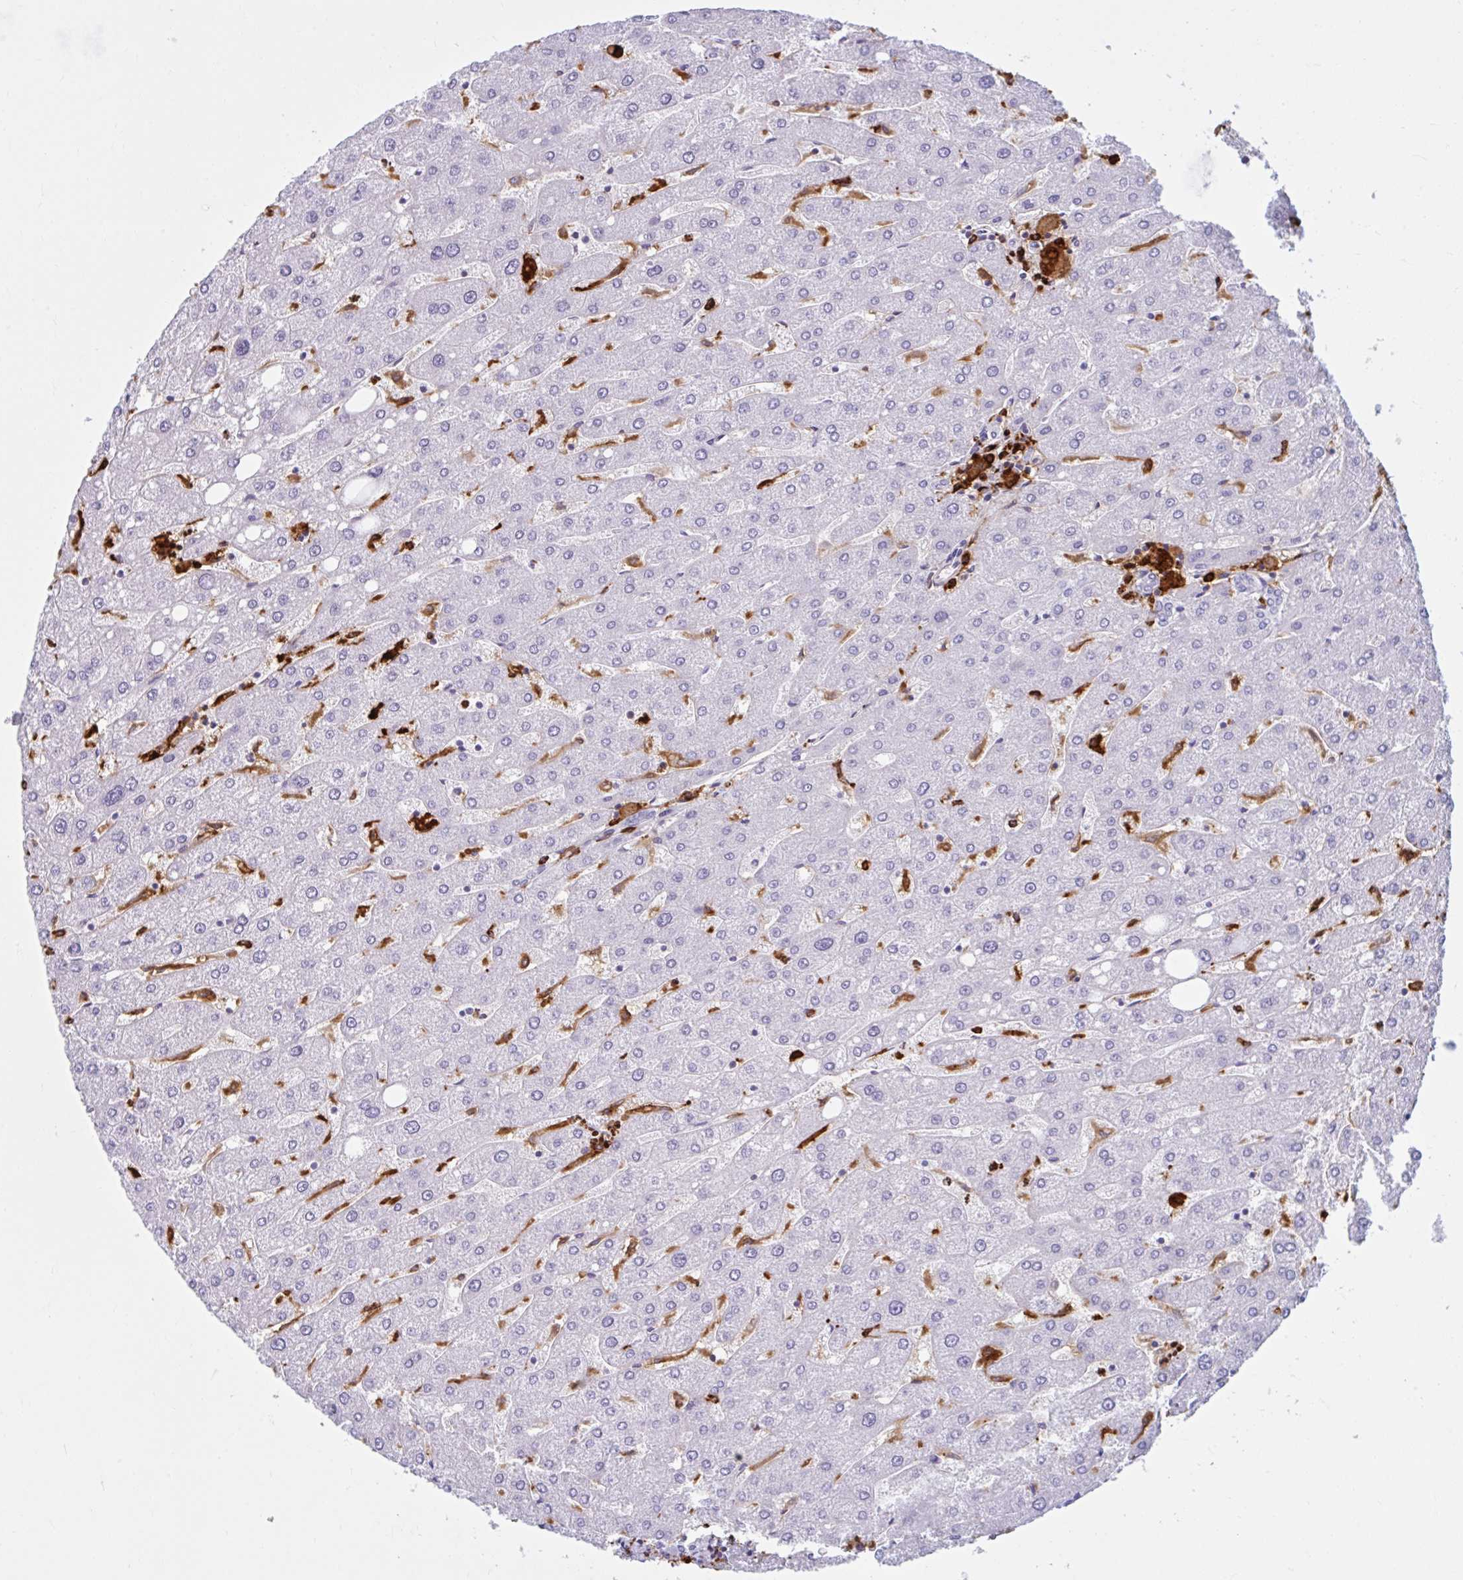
{"staining": {"intensity": "negative", "quantity": "none", "location": "none"}, "tissue": "liver", "cell_type": "Cholangiocytes", "image_type": "normal", "snomed": [{"axis": "morphology", "description": "Normal tissue, NOS"}, {"axis": "topography", "description": "Liver"}], "caption": "Unremarkable liver was stained to show a protein in brown. There is no significant positivity in cholangiocytes. (Immunohistochemistry (ihc), brightfield microscopy, high magnification).", "gene": "CEP120", "patient": {"sex": "male", "age": 67}}